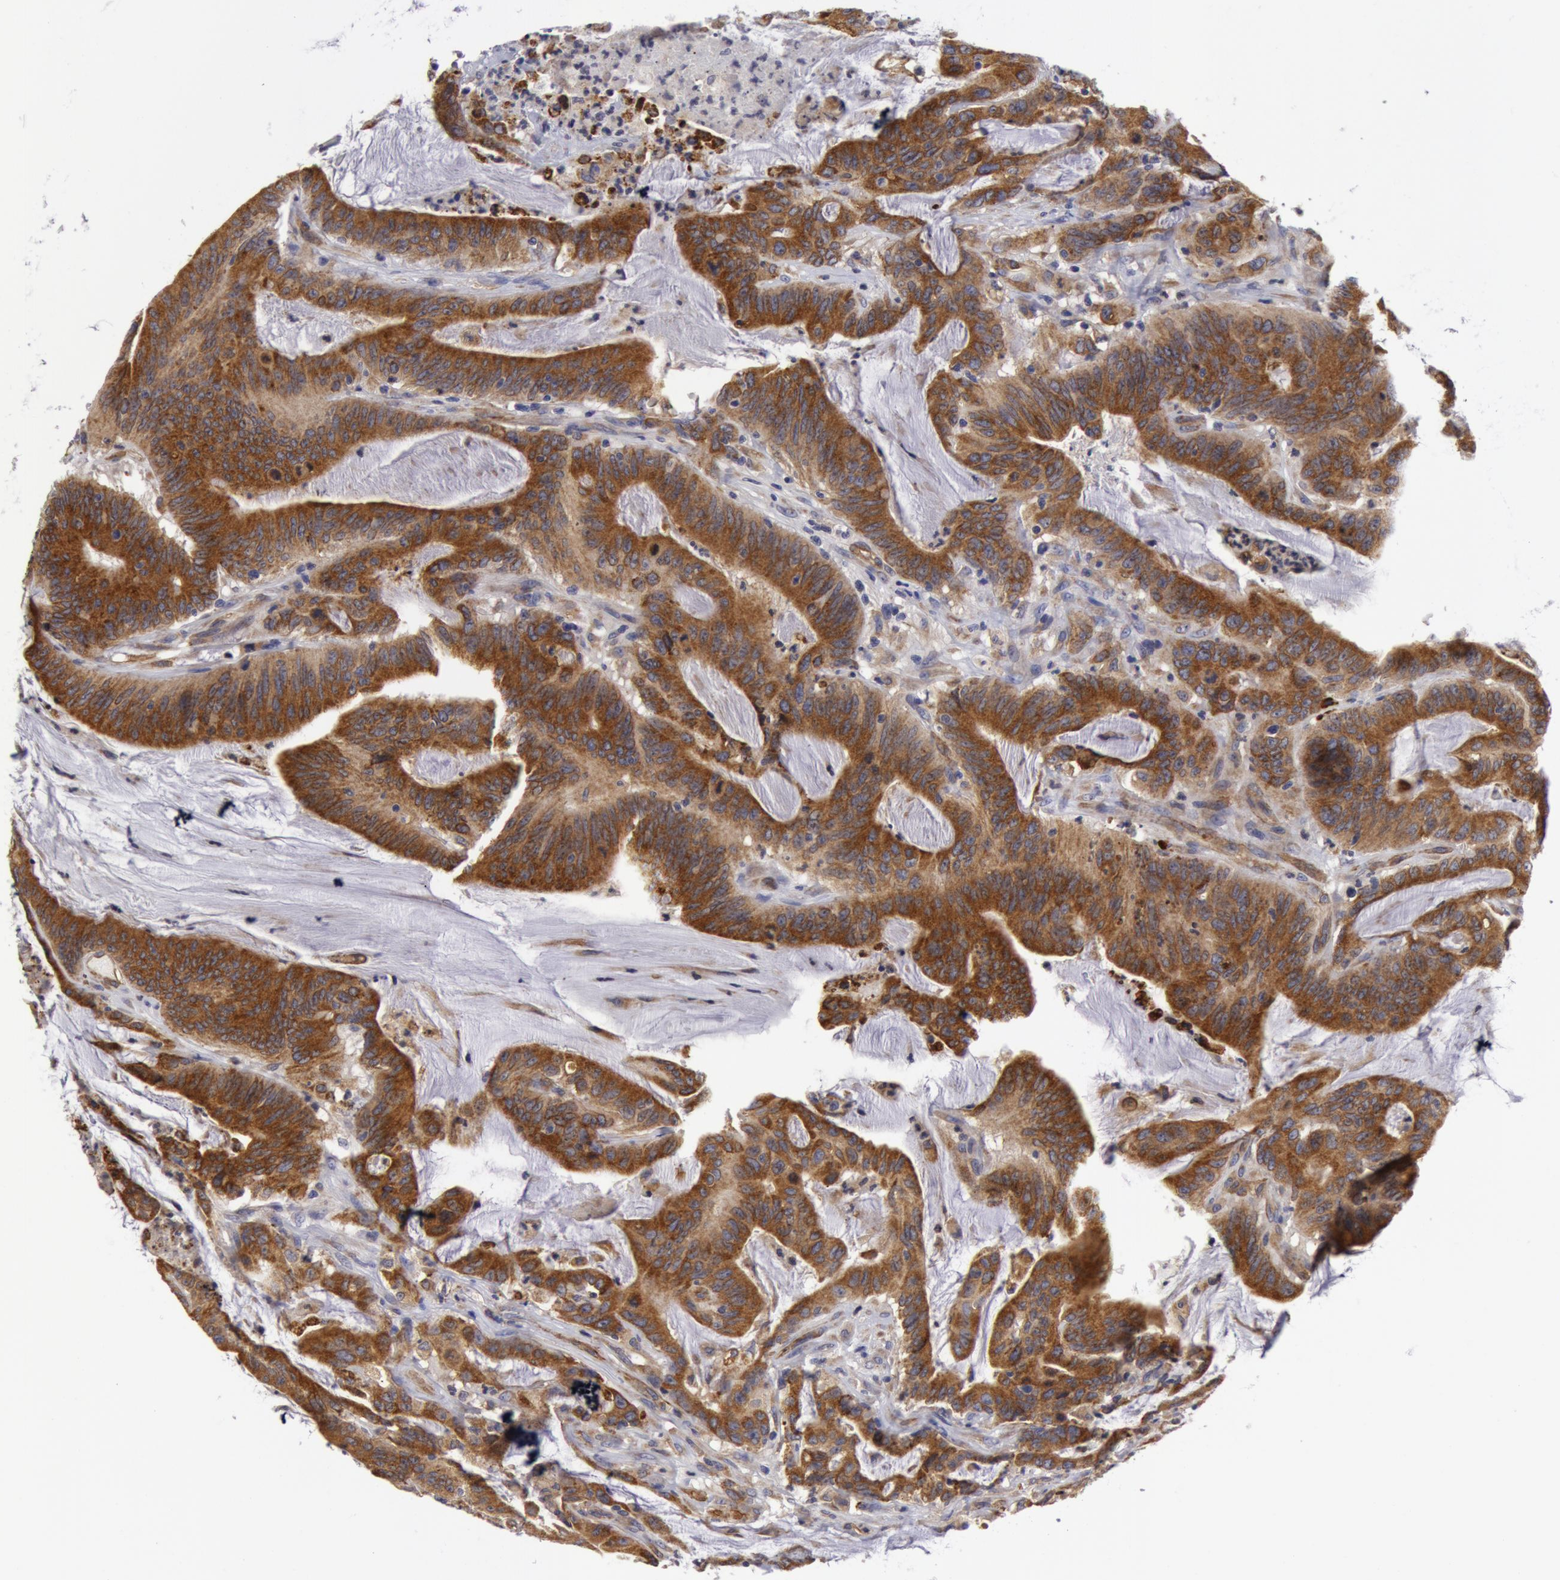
{"staining": {"intensity": "moderate", "quantity": ">75%", "location": "cytoplasmic/membranous"}, "tissue": "colorectal cancer", "cell_type": "Tumor cells", "image_type": "cancer", "snomed": [{"axis": "morphology", "description": "Adenocarcinoma, NOS"}, {"axis": "topography", "description": "Colon"}], "caption": "An IHC image of tumor tissue is shown. Protein staining in brown labels moderate cytoplasmic/membranous positivity in colorectal adenocarcinoma within tumor cells.", "gene": "IL23A", "patient": {"sex": "male", "age": 54}}